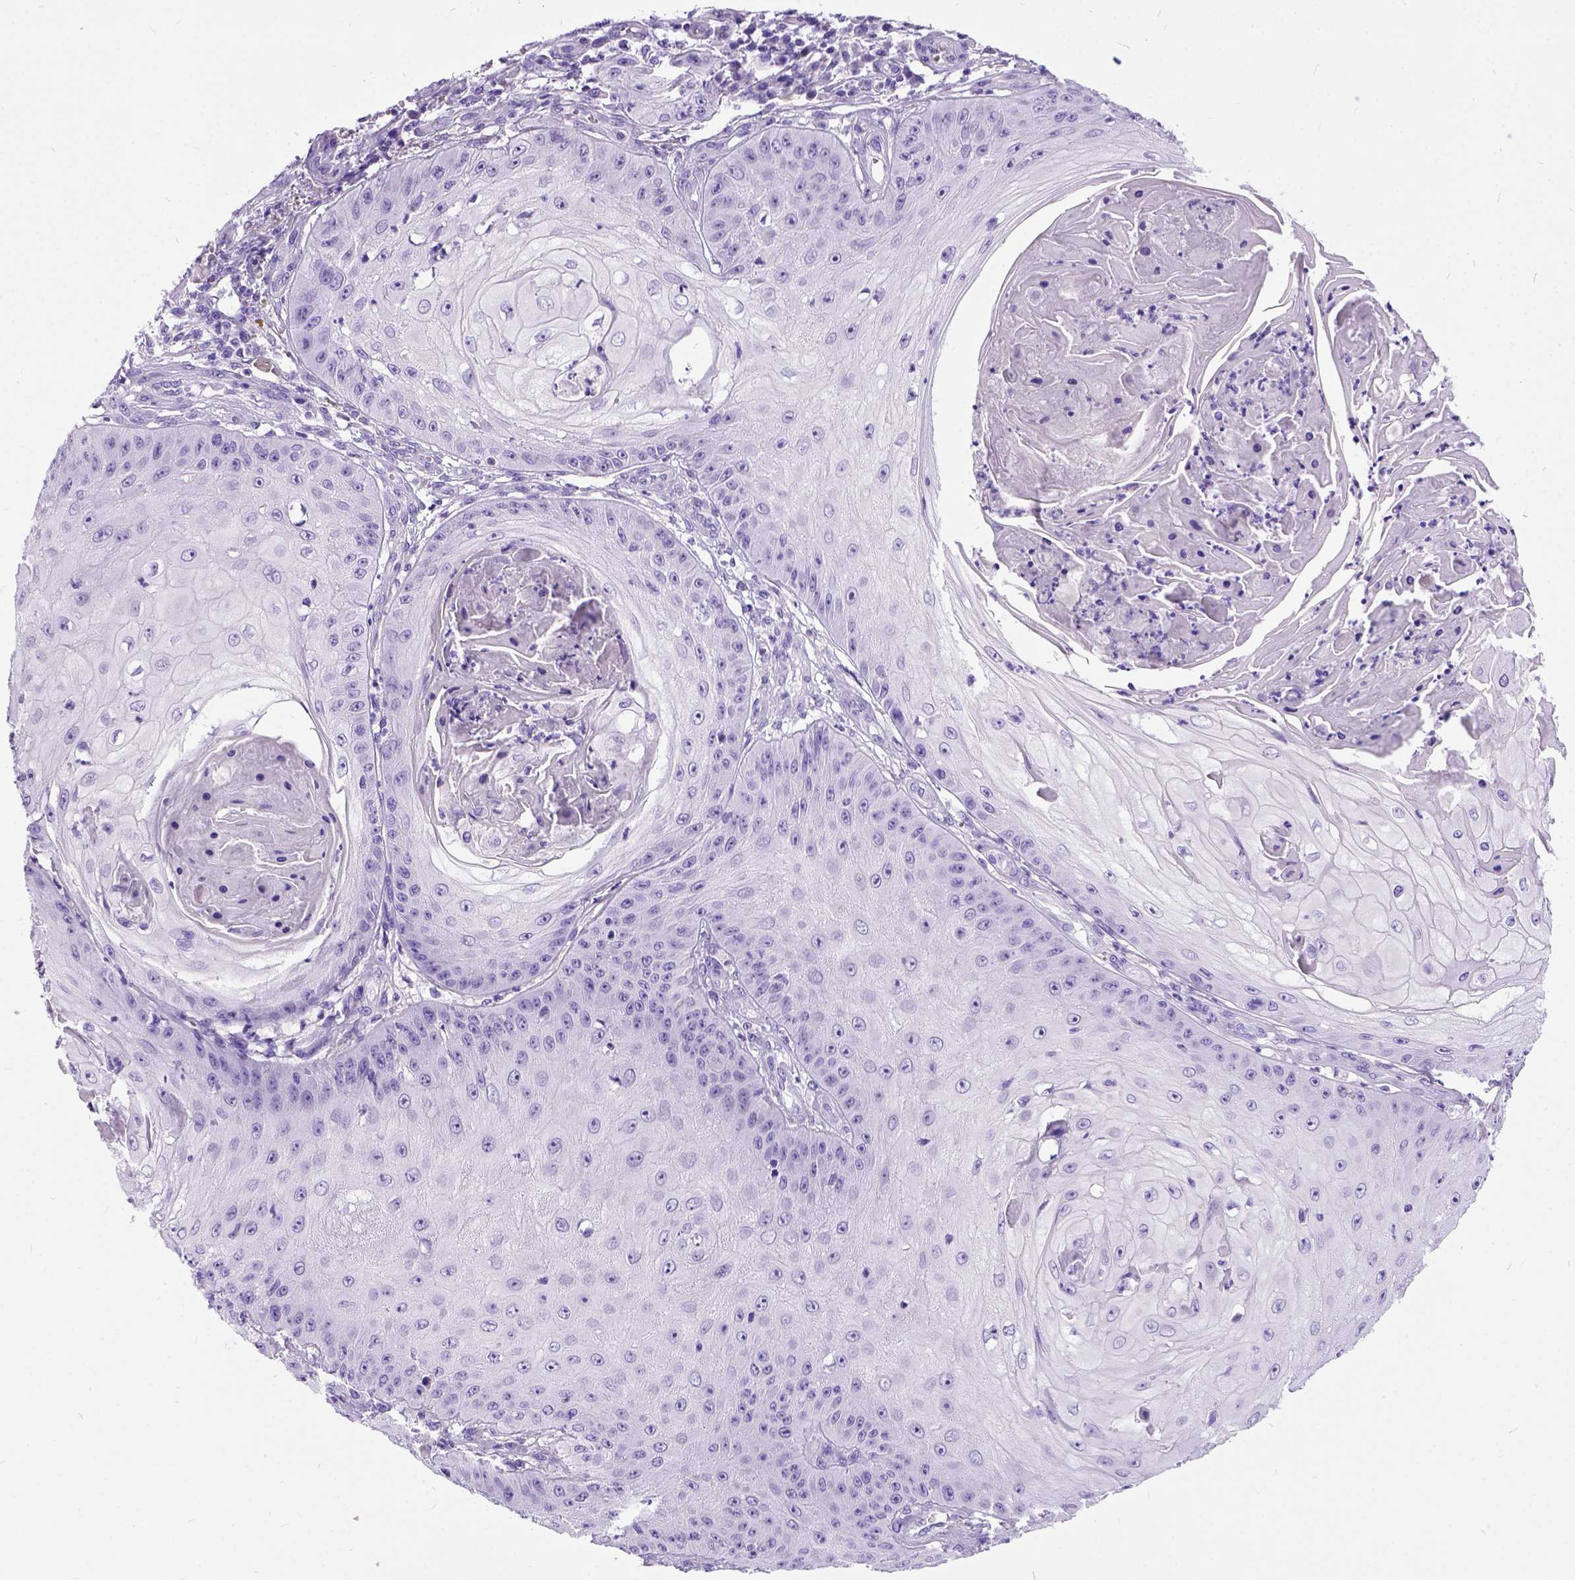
{"staining": {"intensity": "negative", "quantity": "none", "location": "none"}, "tissue": "skin cancer", "cell_type": "Tumor cells", "image_type": "cancer", "snomed": [{"axis": "morphology", "description": "Squamous cell carcinoma, NOS"}, {"axis": "topography", "description": "Skin"}], "caption": "This is an immunohistochemistry image of human squamous cell carcinoma (skin). There is no positivity in tumor cells.", "gene": "IGF2", "patient": {"sex": "male", "age": 70}}